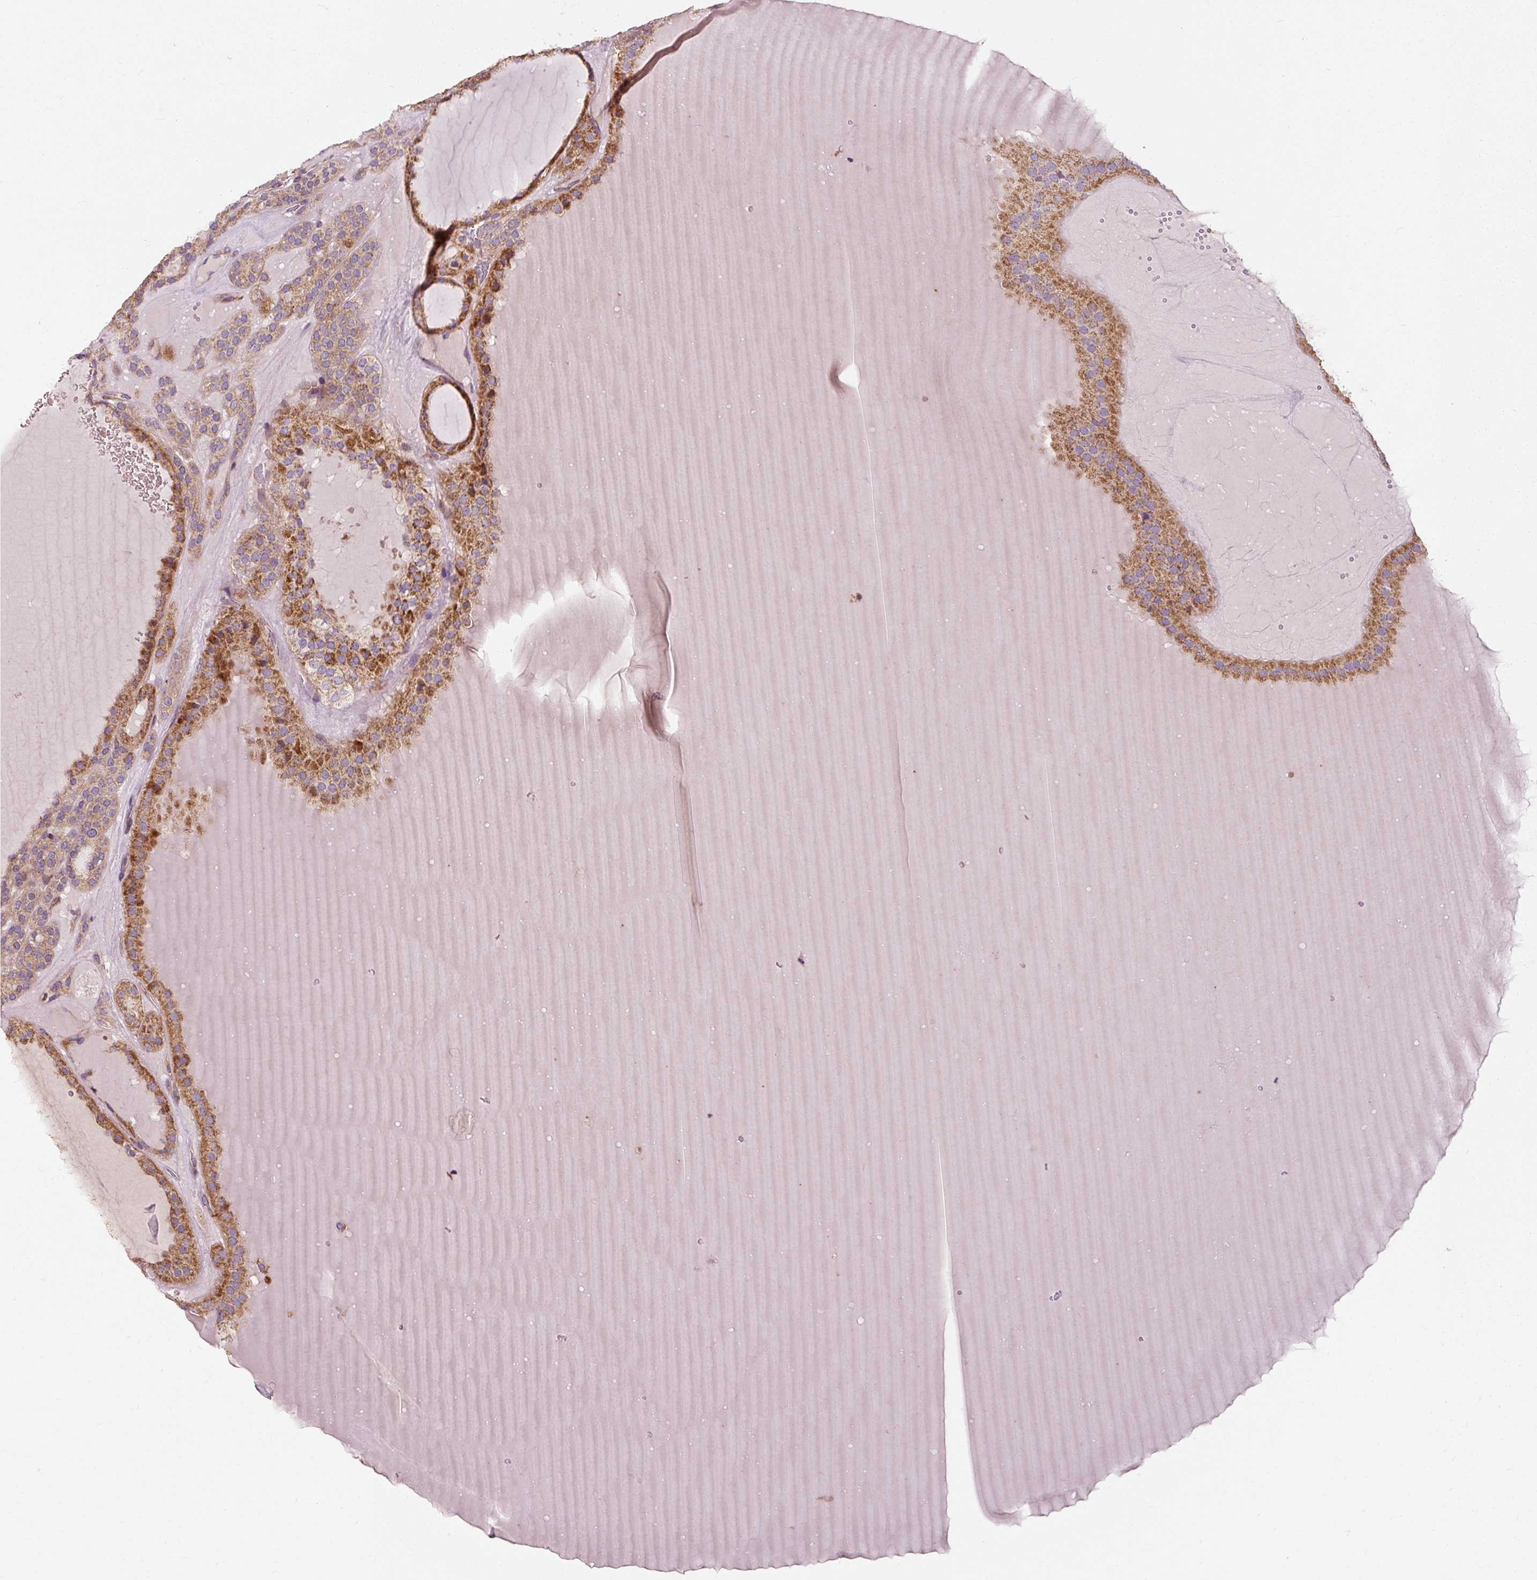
{"staining": {"intensity": "moderate", "quantity": ">75%", "location": "cytoplasmic/membranous"}, "tissue": "thyroid cancer", "cell_type": "Tumor cells", "image_type": "cancer", "snomed": [{"axis": "morphology", "description": "Follicular adenoma carcinoma, NOS"}, {"axis": "topography", "description": "Thyroid gland"}], "caption": "Follicular adenoma carcinoma (thyroid) tissue demonstrates moderate cytoplasmic/membranous expression in approximately >75% of tumor cells", "gene": "PRSS48", "patient": {"sex": "female", "age": 63}}